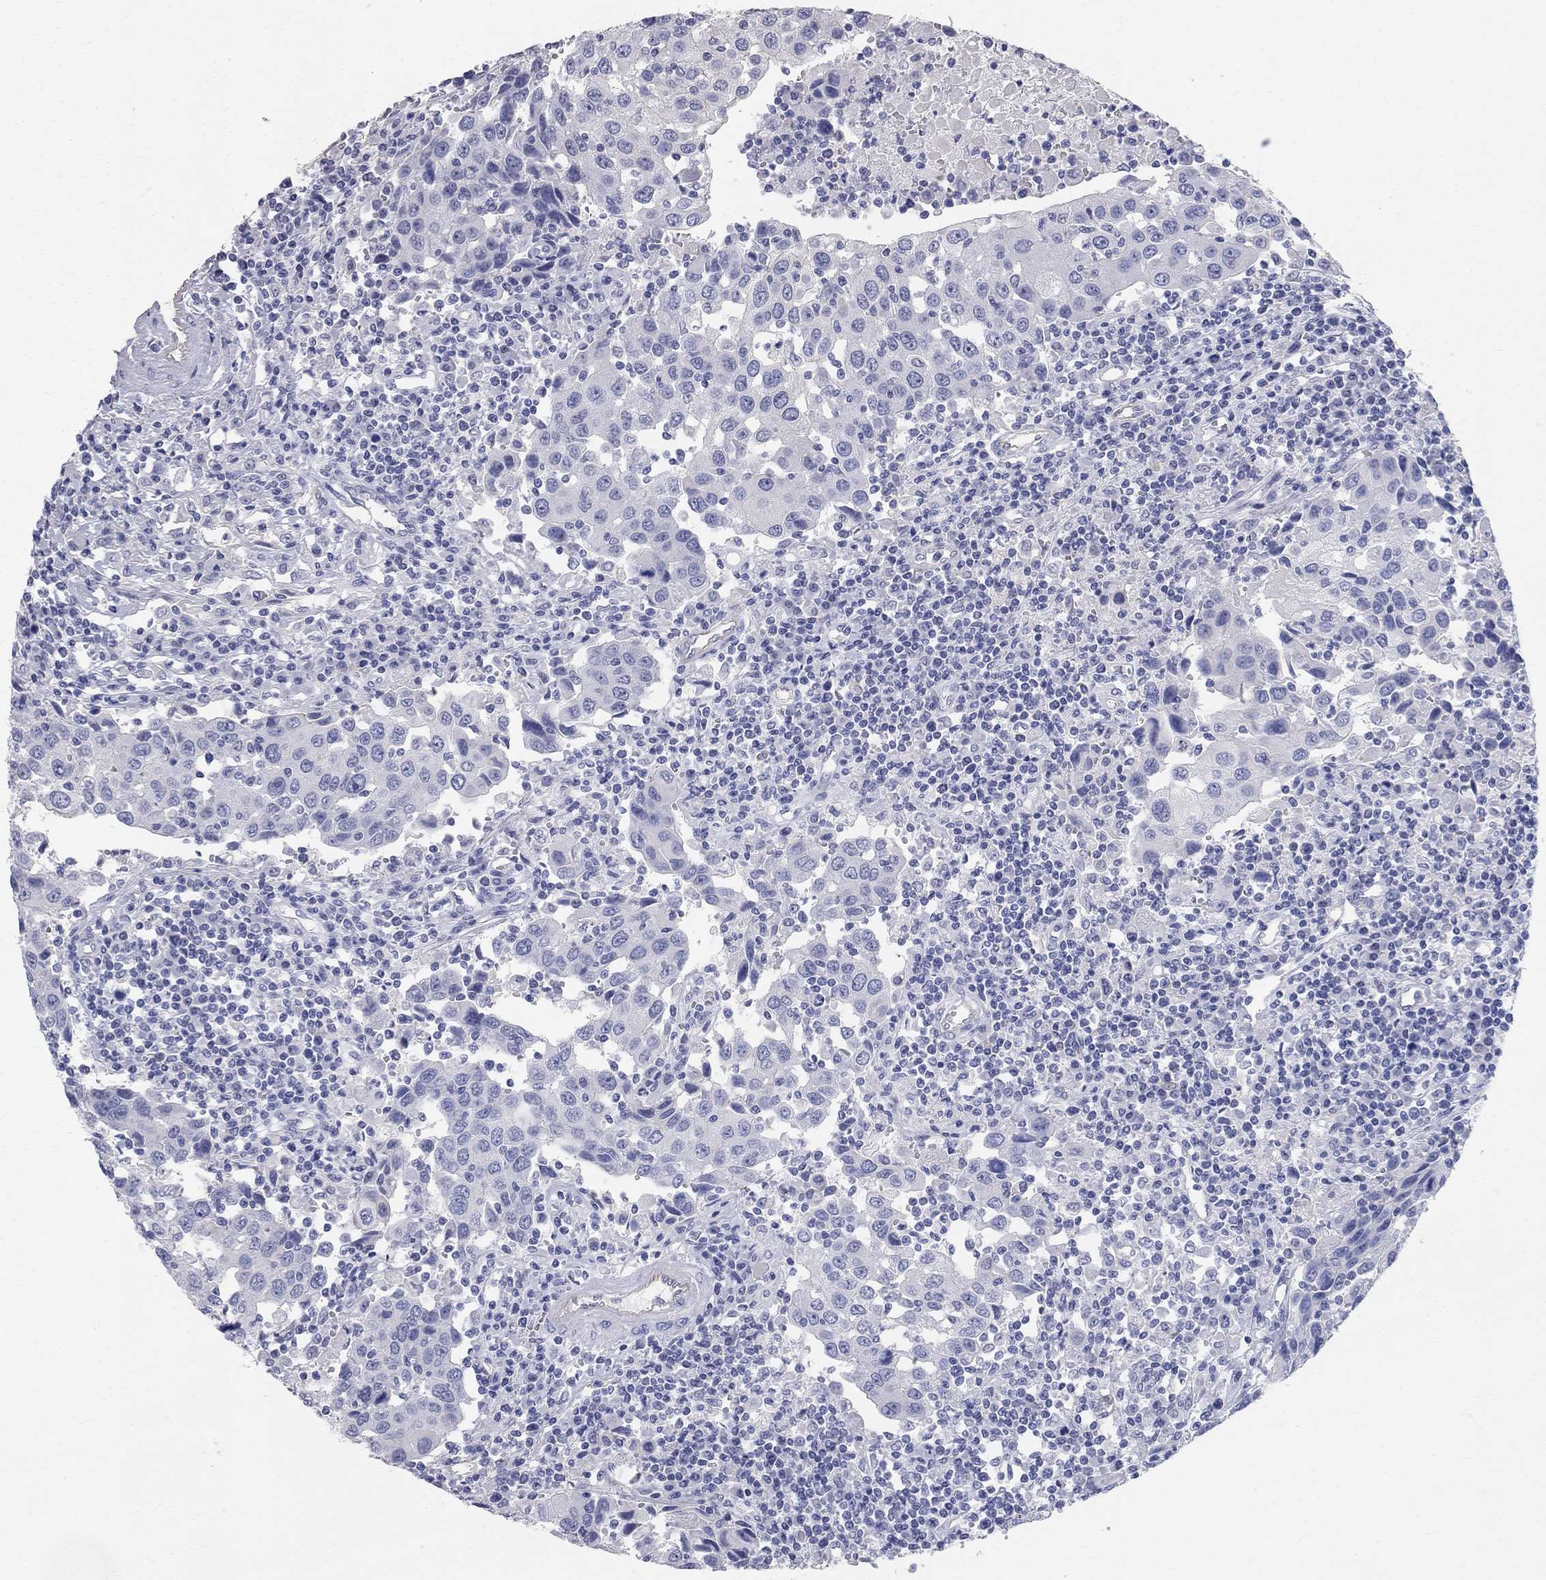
{"staining": {"intensity": "negative", "quantity": "none", "location": "none"}, "tissue": "urothelial cancer", "cell_type": "Tumor cells", "image_type": "cancer", "snomed": [{"axis": "morphology", "description": "Urothelial carcinoma, High grade"}, {"axis": "topography", "description": "Urinary bladder"}], "caption": "Histopathology image shows no protein staining in tumor cells of urothelial carcinoma (high-grade) tissue.", "gene": "AOX1", "patient": {"sex": "female", "age": 85}}